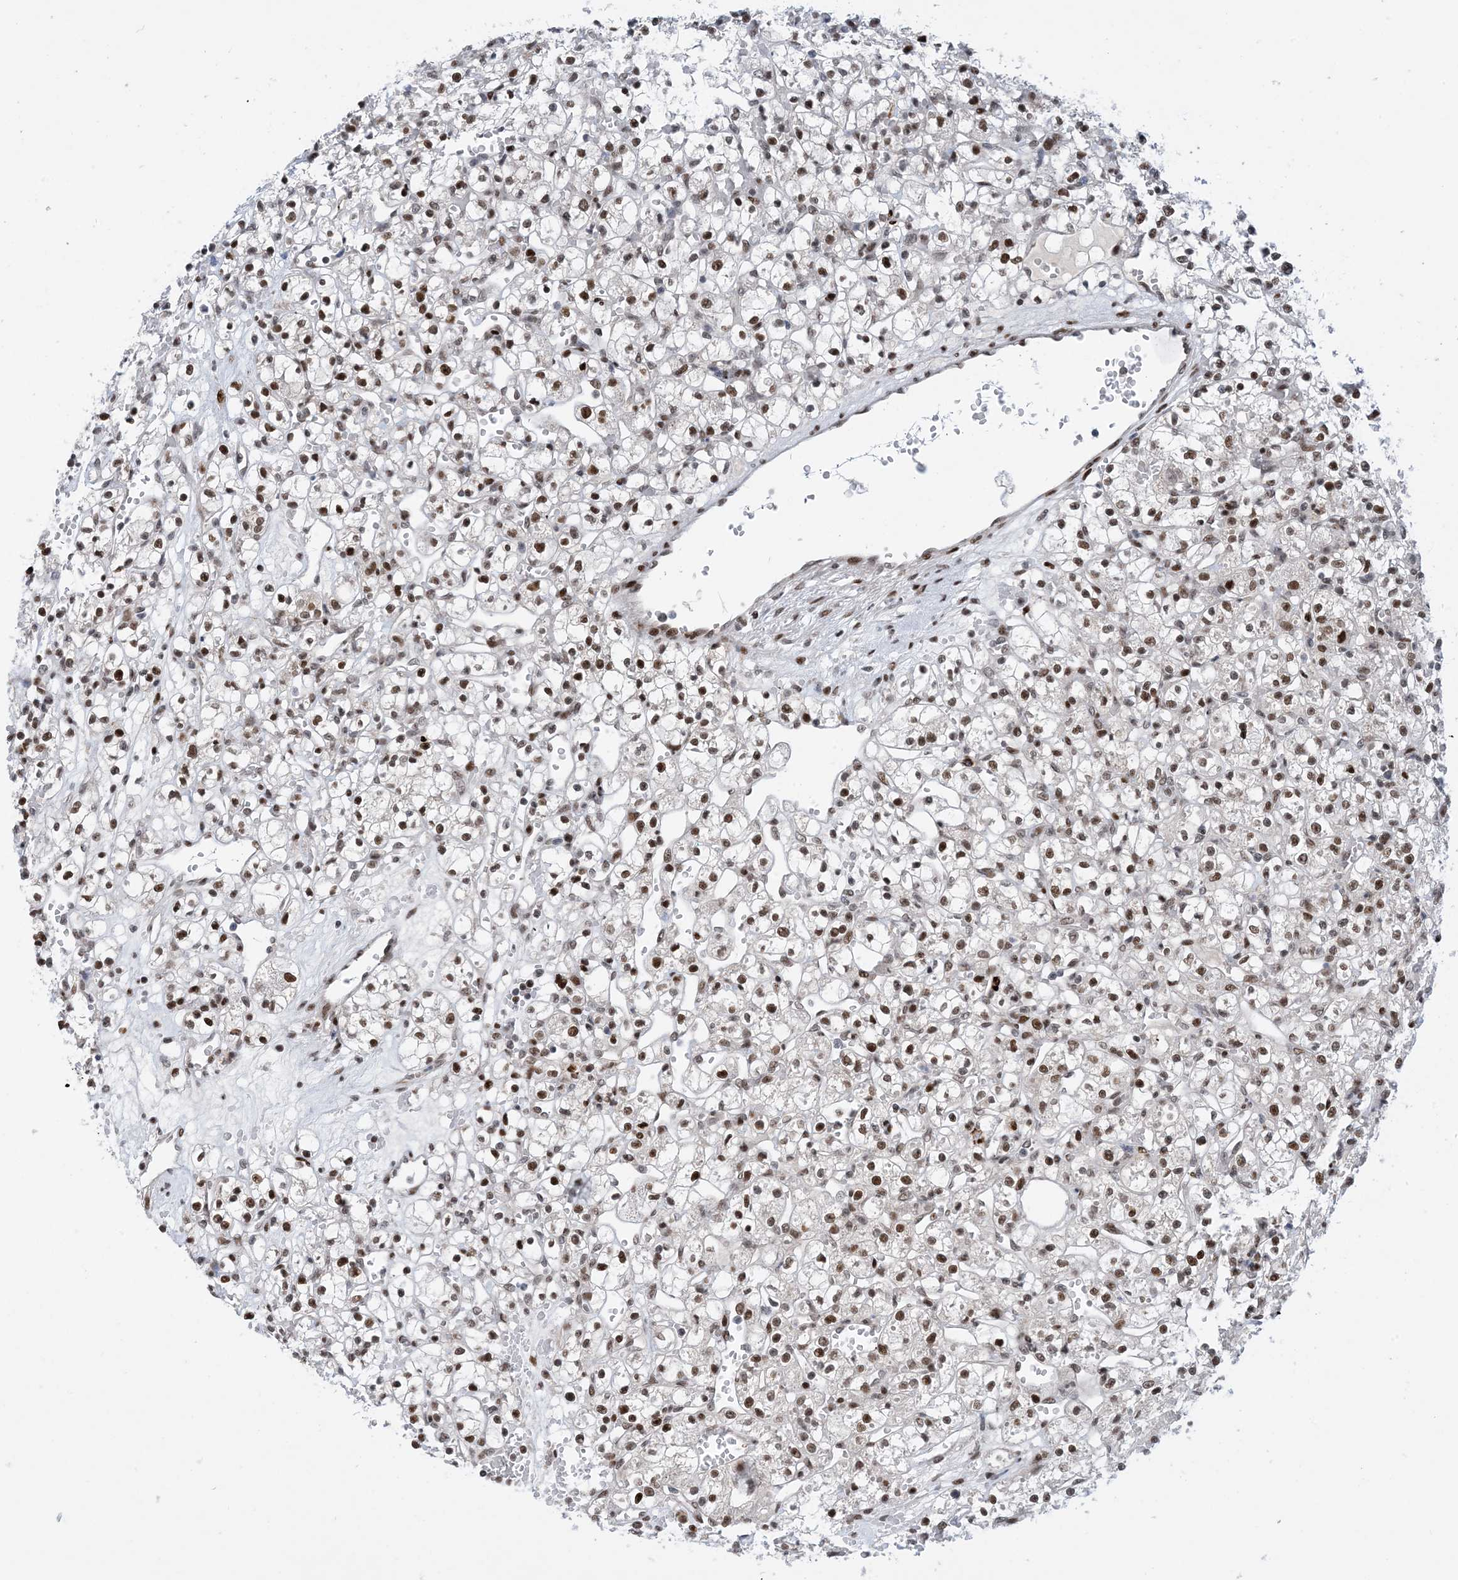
{"staining": {"intensity": "moderate", "quantity": ">75%", "location": "nuclear"}, "tissue": "renal cancer", "cell_type": "Tumor cells", "image_type": "cancer", "snomed": [{"axis": "morphology", "description": "Adenocarcinoma, NOS"}, {"axis": "topography", "description": "Kidney"}], "caption": "IHC of human renal cancer reveals medium levels of moderate nuclear expression in about >75% of tumor cells. (DAB = brown stain, brightfield microscopy at high magnification).", "gene": "TSPYL1", "patient": {"sex": "female", "age": 59}}